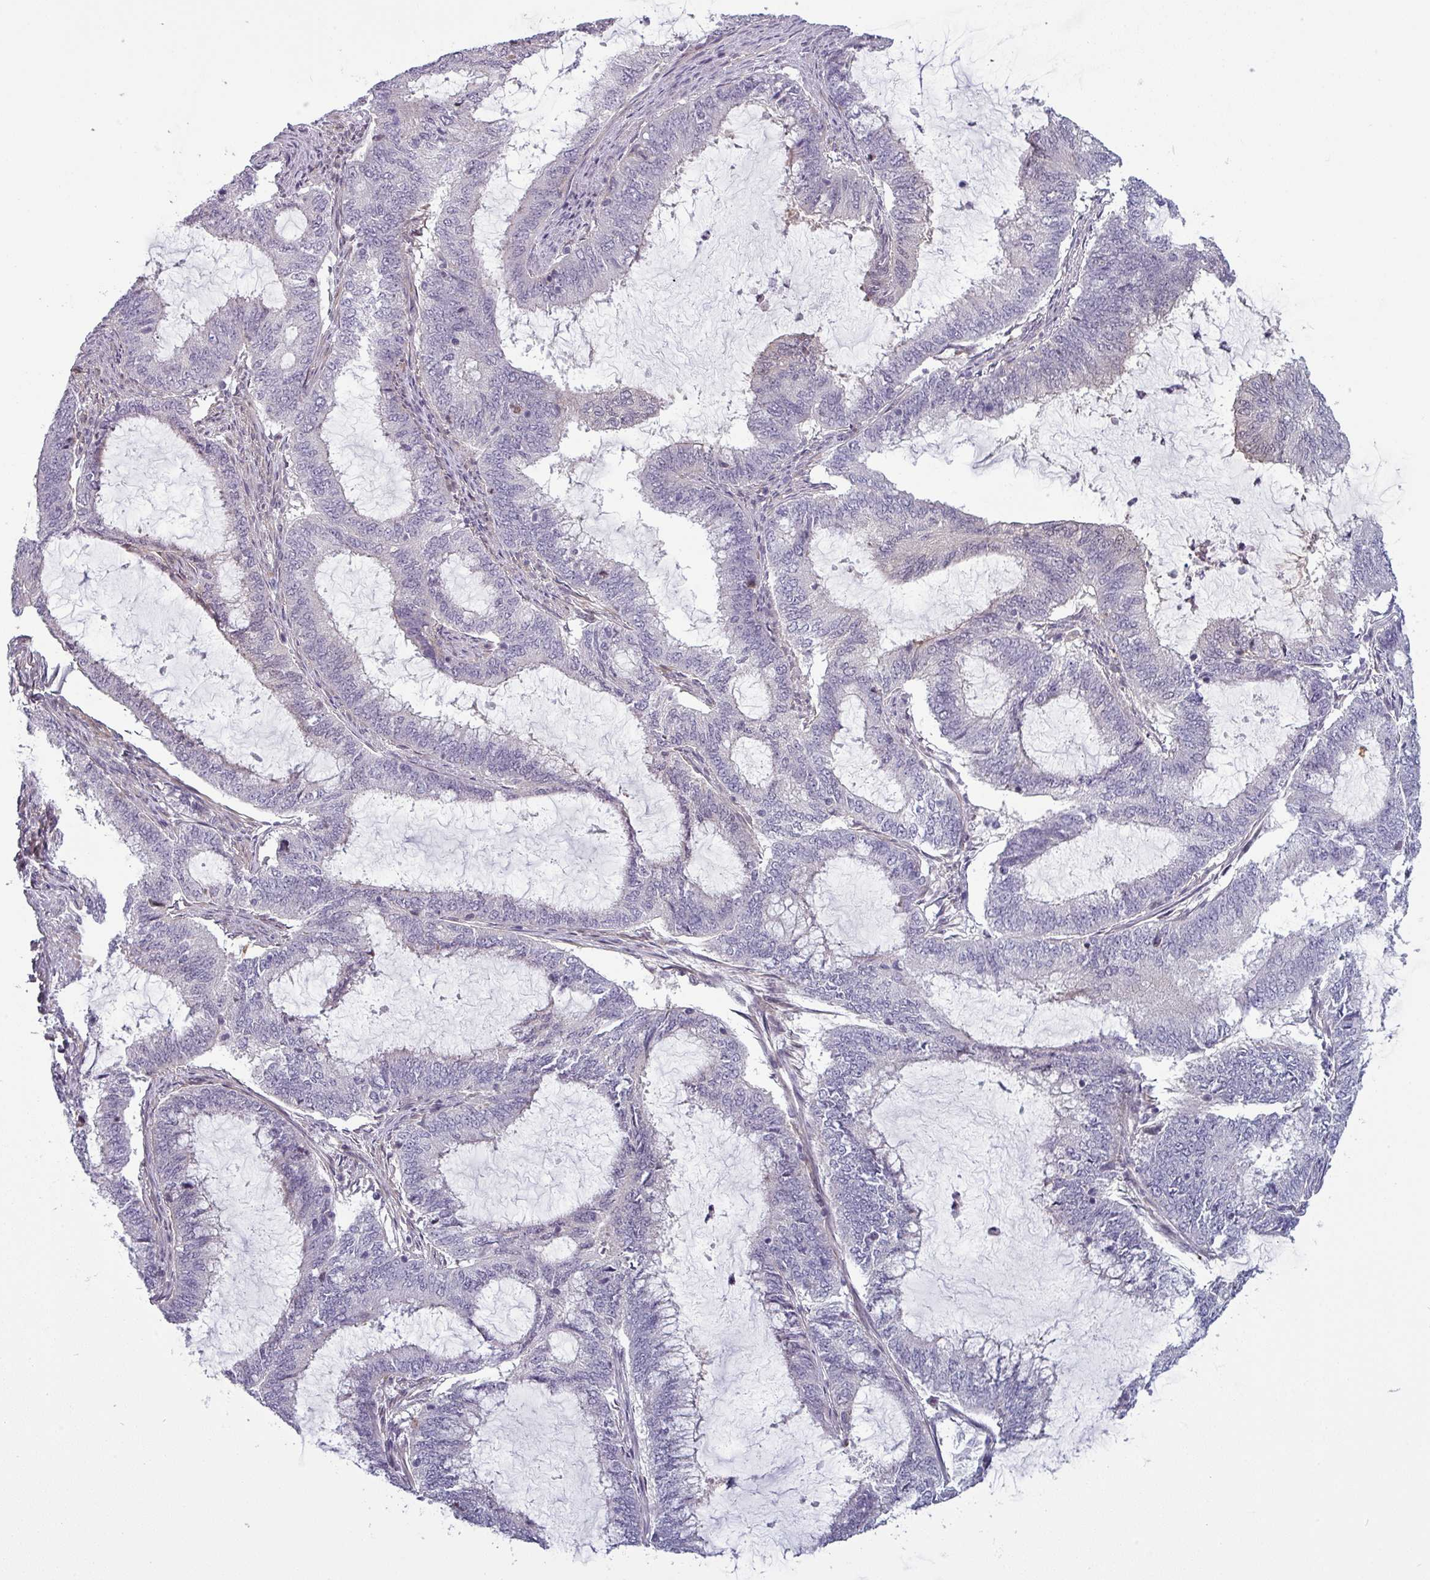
{"staining": {"intensity": "negative", "quantity": "none", "location": "none"}, "tissue": "endometrial cancer", "cell_type": "Tumor cells", "image_type": "cancer", "snomed": [{"axis": "morphology", "description": "Adenocarcinoma, NOS"}, {"axis": "topography", "description": "Endometrium"}], "caption": "Protein analysis of adenocarcinoma (endometrial) reveals no significant expression in tumor cells.", "gene": "PRAMEF12", "patient": {"sex": "female", "age": 51}}